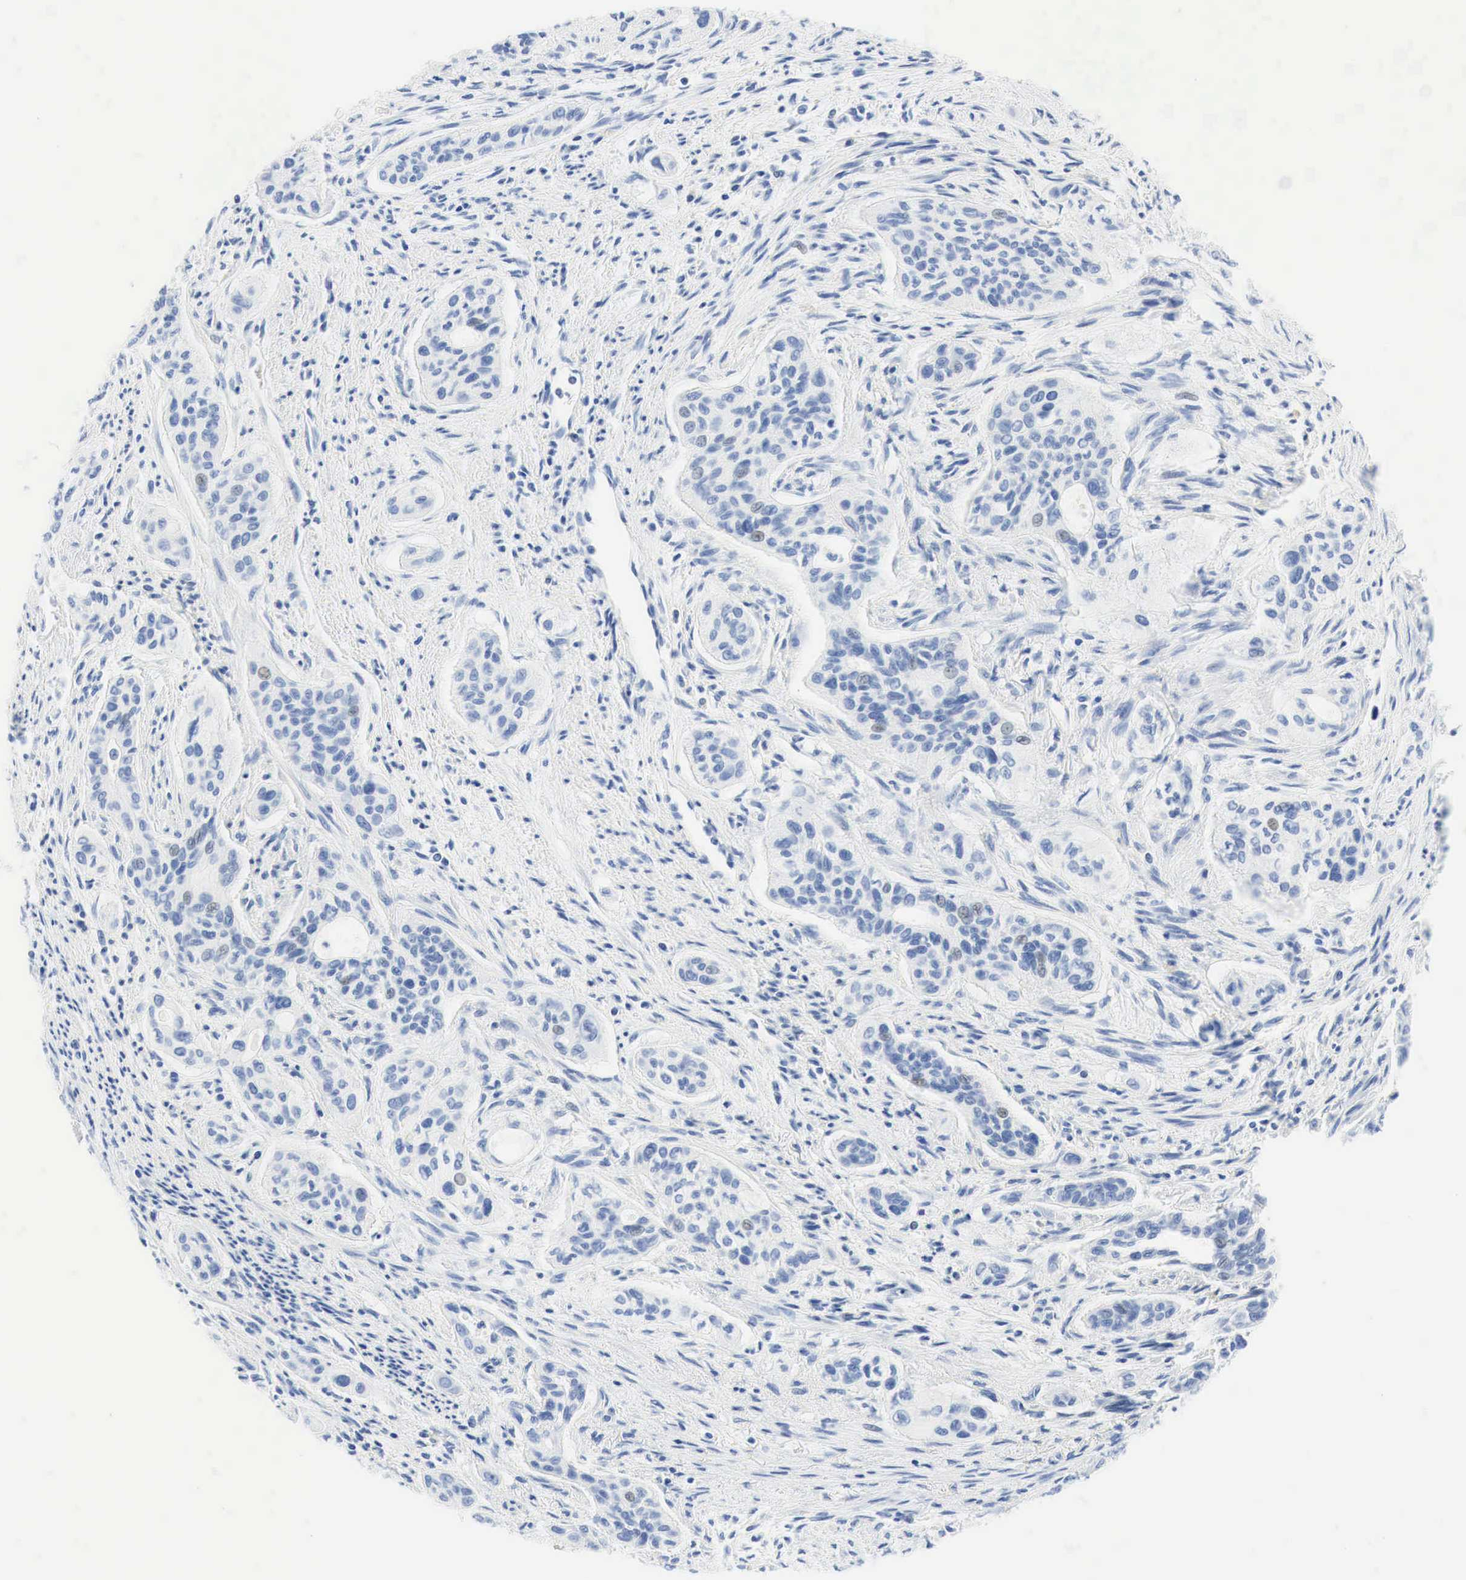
{"staining": {"intensity": "weak", "quantity": "<25%", "location": "cytoplasmic/membranous"}, "tissue": "pancreatic cancer", "cell_type": "Tumor cells", "image_type": "cancer", "snomed": [{"axis": "morphology", "description": "Adenocarcinoma, NOS"}, {"axis": "topography", "description": "Pancreas"}], "caption": "Immunohistochemistry histopathology image of neoplastic tissue: human pancreatic cancer (adenocarcinoma) stained with DAB reveals no significant protein positivity in tumor cells. (Stains: DAB immunohistochemistry with hematoxylin counter stain, Microscopy: brightfield microscopy at high magnification).", "gene": "INHA", "patient": {"sex": "male", "age": 77}}